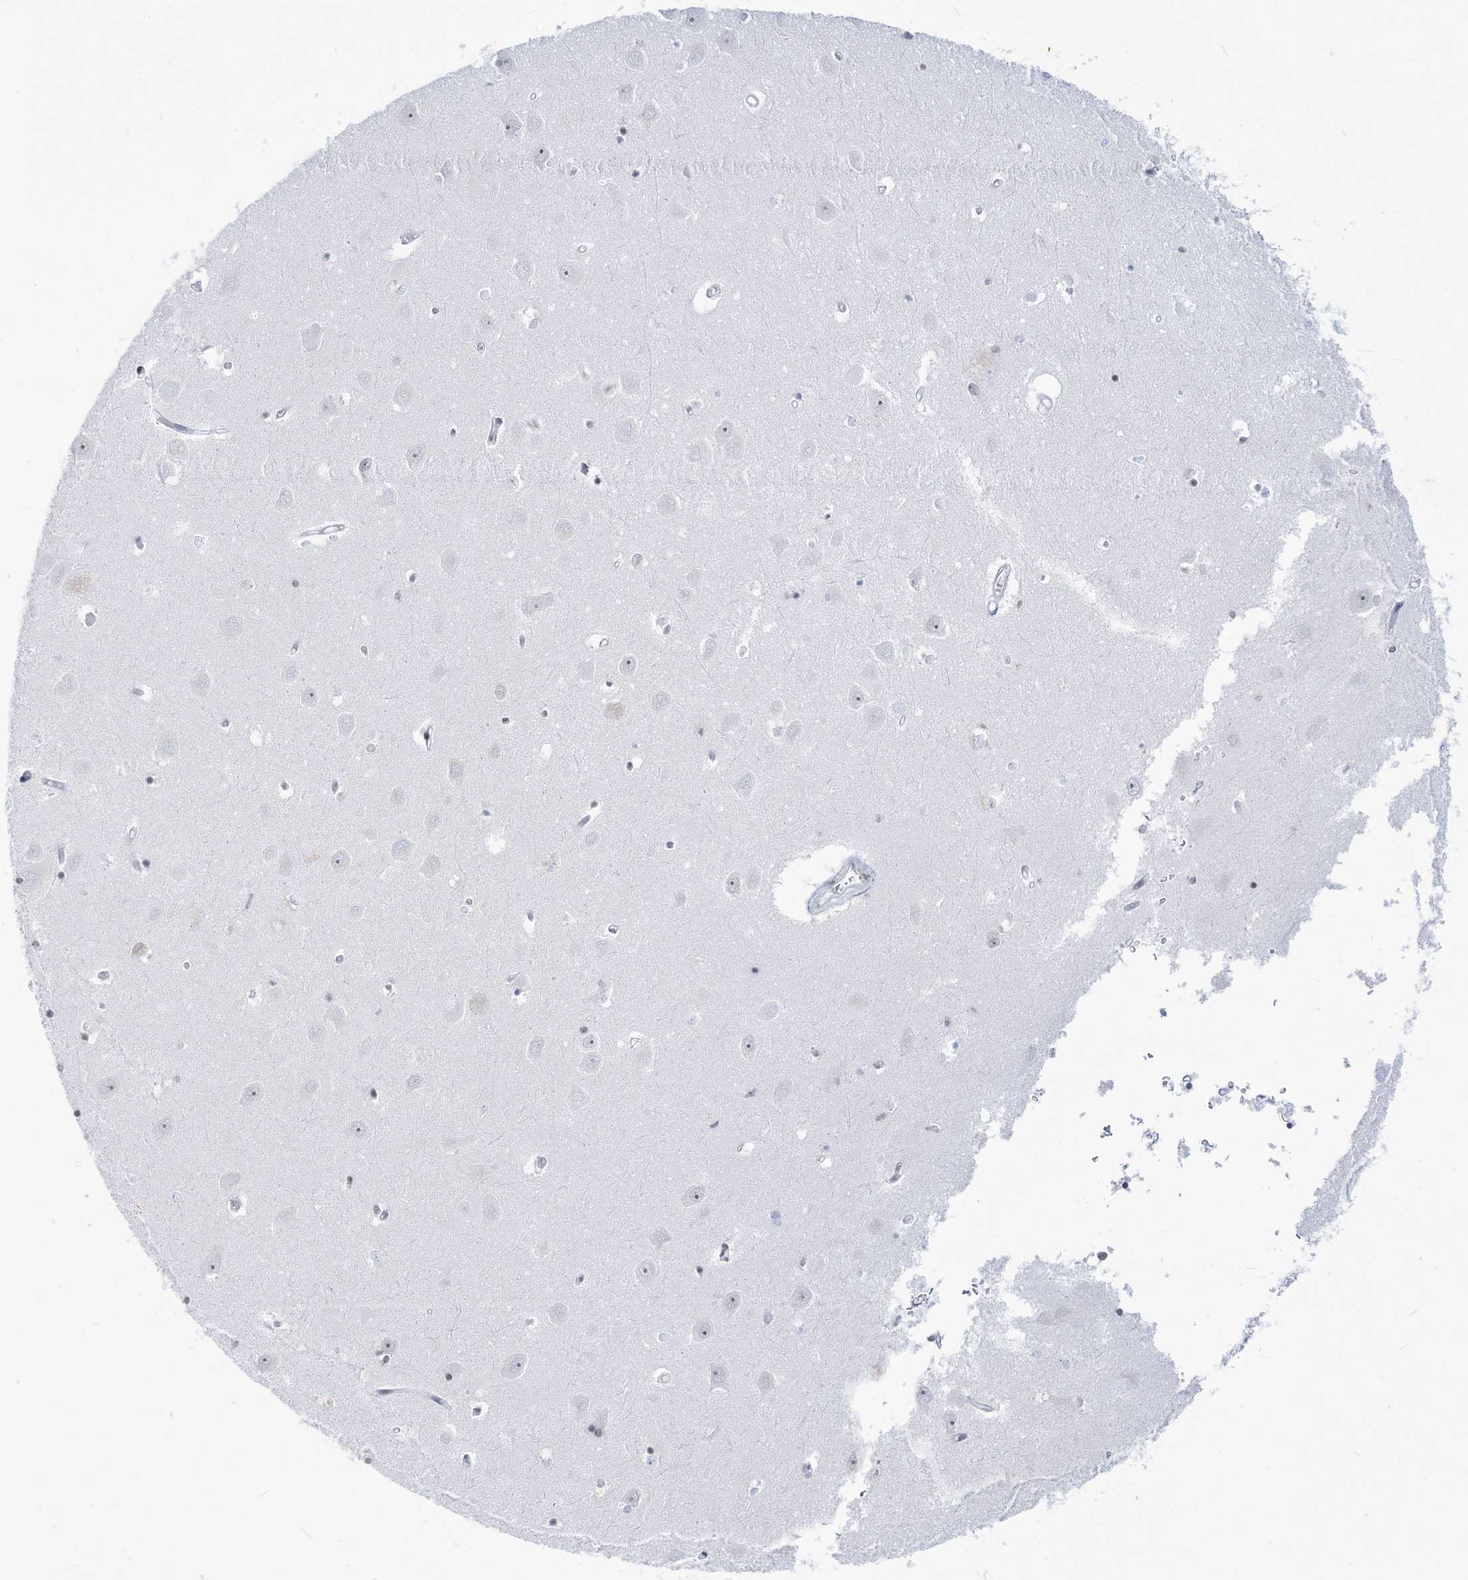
{"staining": {"intensity": "weak", "quantity": "<25%", "location": "nuclear"}, "tissue": "hippocampus", "cell_type": "Glial cells", "image_type": "normal", "snomed": [{"axis": "morphology", "description": "Normal tissue, NOS"}, {"axis": "topography", "description": "Hippocampus"}], "caption": "Immunohistochemistry (IHC) photomicrograph of unremarkable hippocampus: human hippocampus stained with DAB displays no significant protein staining in glial cells.", "gene": "DDX21", "patient": {"sex": "male", "age": 70}}